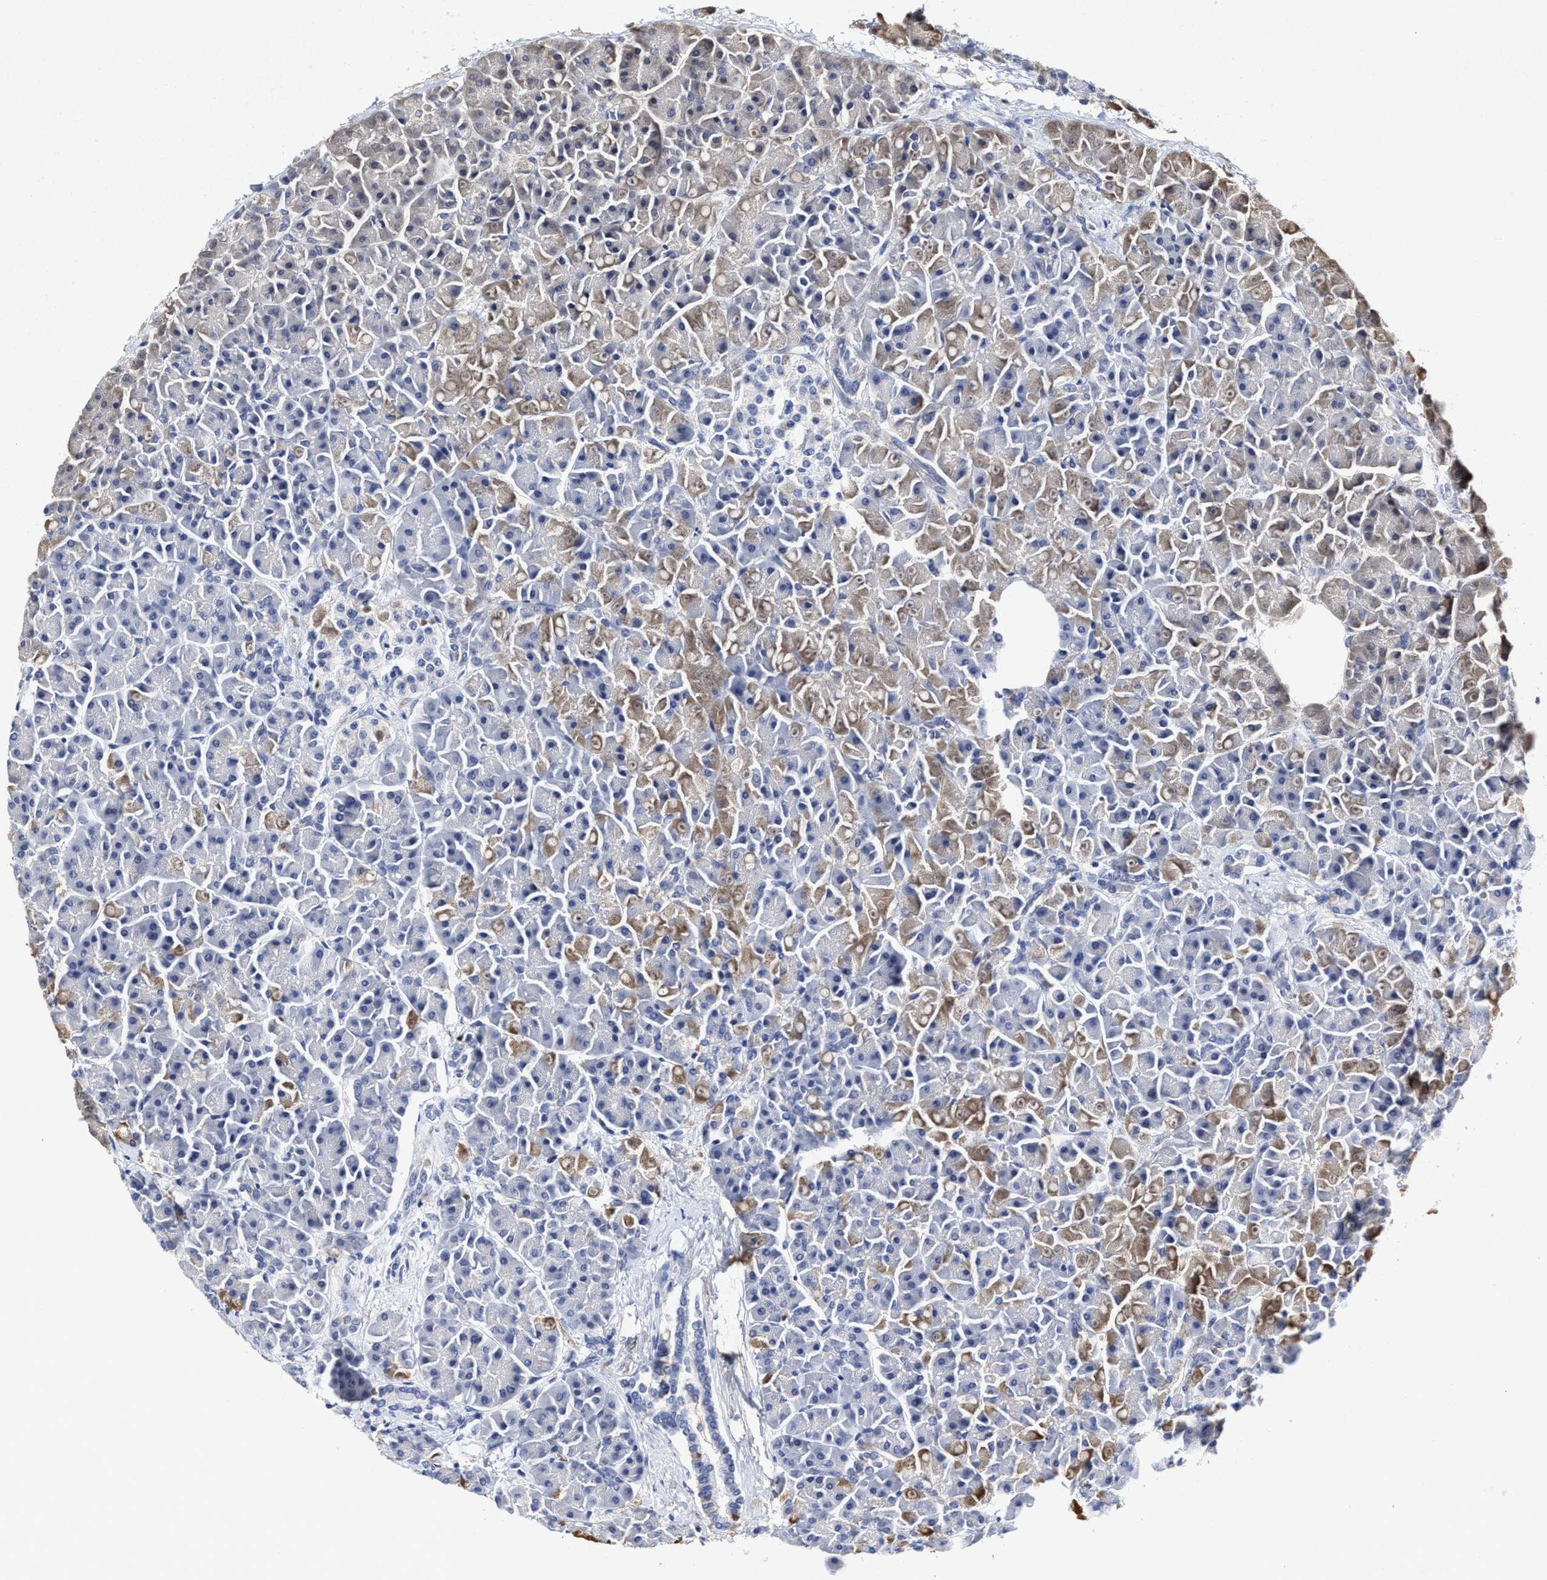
{"staining": {"intensity": "negative", "quantity": "none", "location": "none"}, "tissue": "pancreas", "cell_type": "Exocrine glandular cells", "image_type": "normal", "snomed": [{"axis": "morphology", "description": "Normal tissue, NOS"}, {"axis": "topography", "description": "Pancreas"}], "caption": "This image is of benign pancreas stained with immunohistochemistry (IHC) to label a protein in brown with the nuclei are counter-stained blue. There is no staining in exocrine glandular cells. (DAB (3,3'-diaminobenzidine) immunohistochemistry visualized using brightfield microscopy, high magnification).", "gene": "C2", "patient": {"sex": "female", "age": 70}}